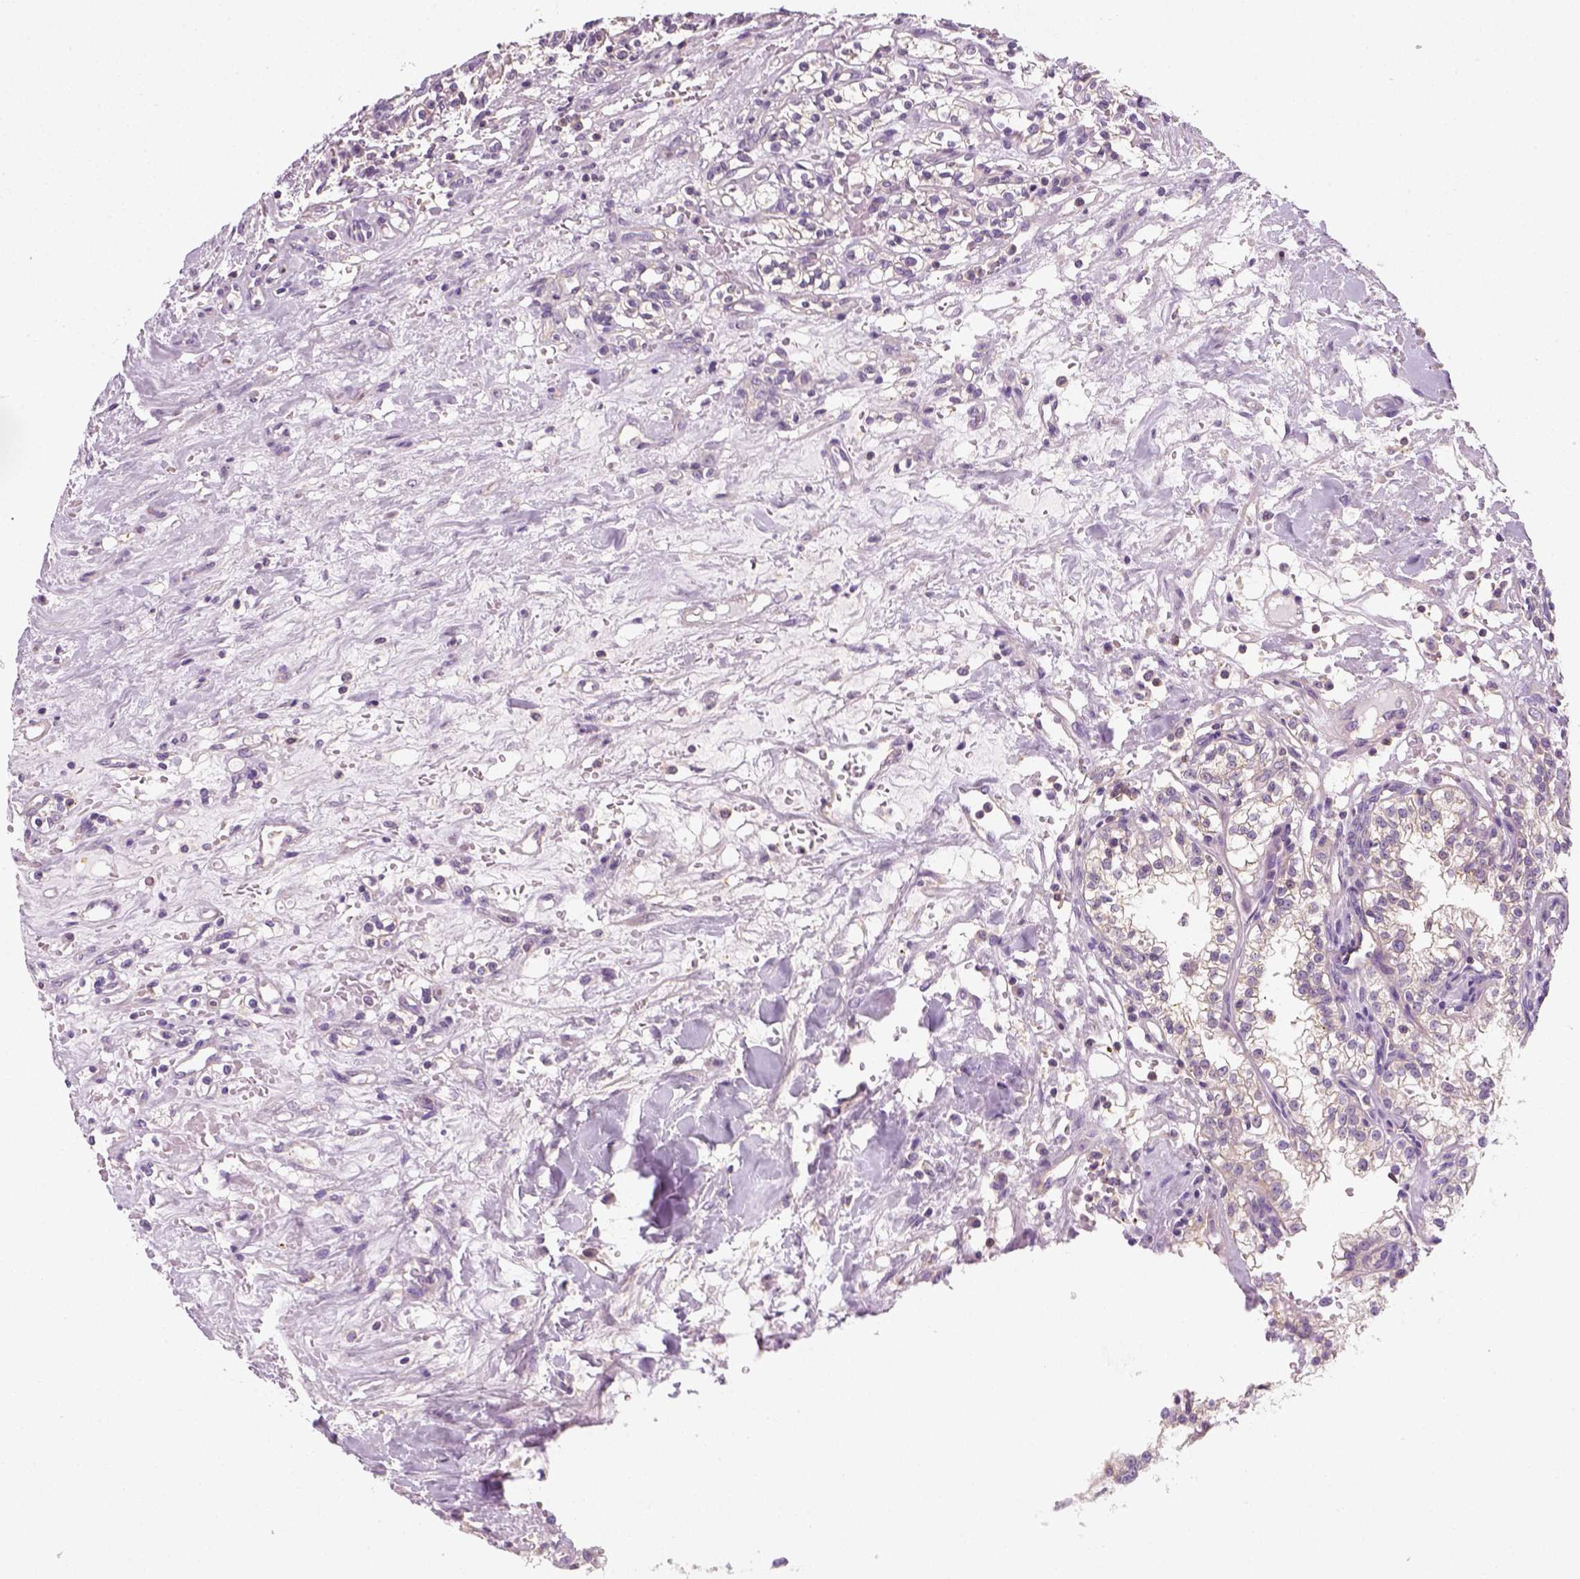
{"staining": {"intensity": "negative", "quantity": "none", "location": "none"}, "tissue": "renal cancer", "cell_type": "Tumor cells", "image_type": "cancer", "snomed": [{"axis": "morphology", "description": "Adenocarcinoma, NOS"}, {"axis": "topography", "description": "Kidney"}], "caption": "Protein analysis of renal cancer demonstrates no significant expression in tumor cells. (DAB (3,3'-diaminobenzidine) immunohistochemistry (IHC) with hematoxylin counter stain).", "gene": "EPHB1", "patient": {"sex": "male", "age": 36}}